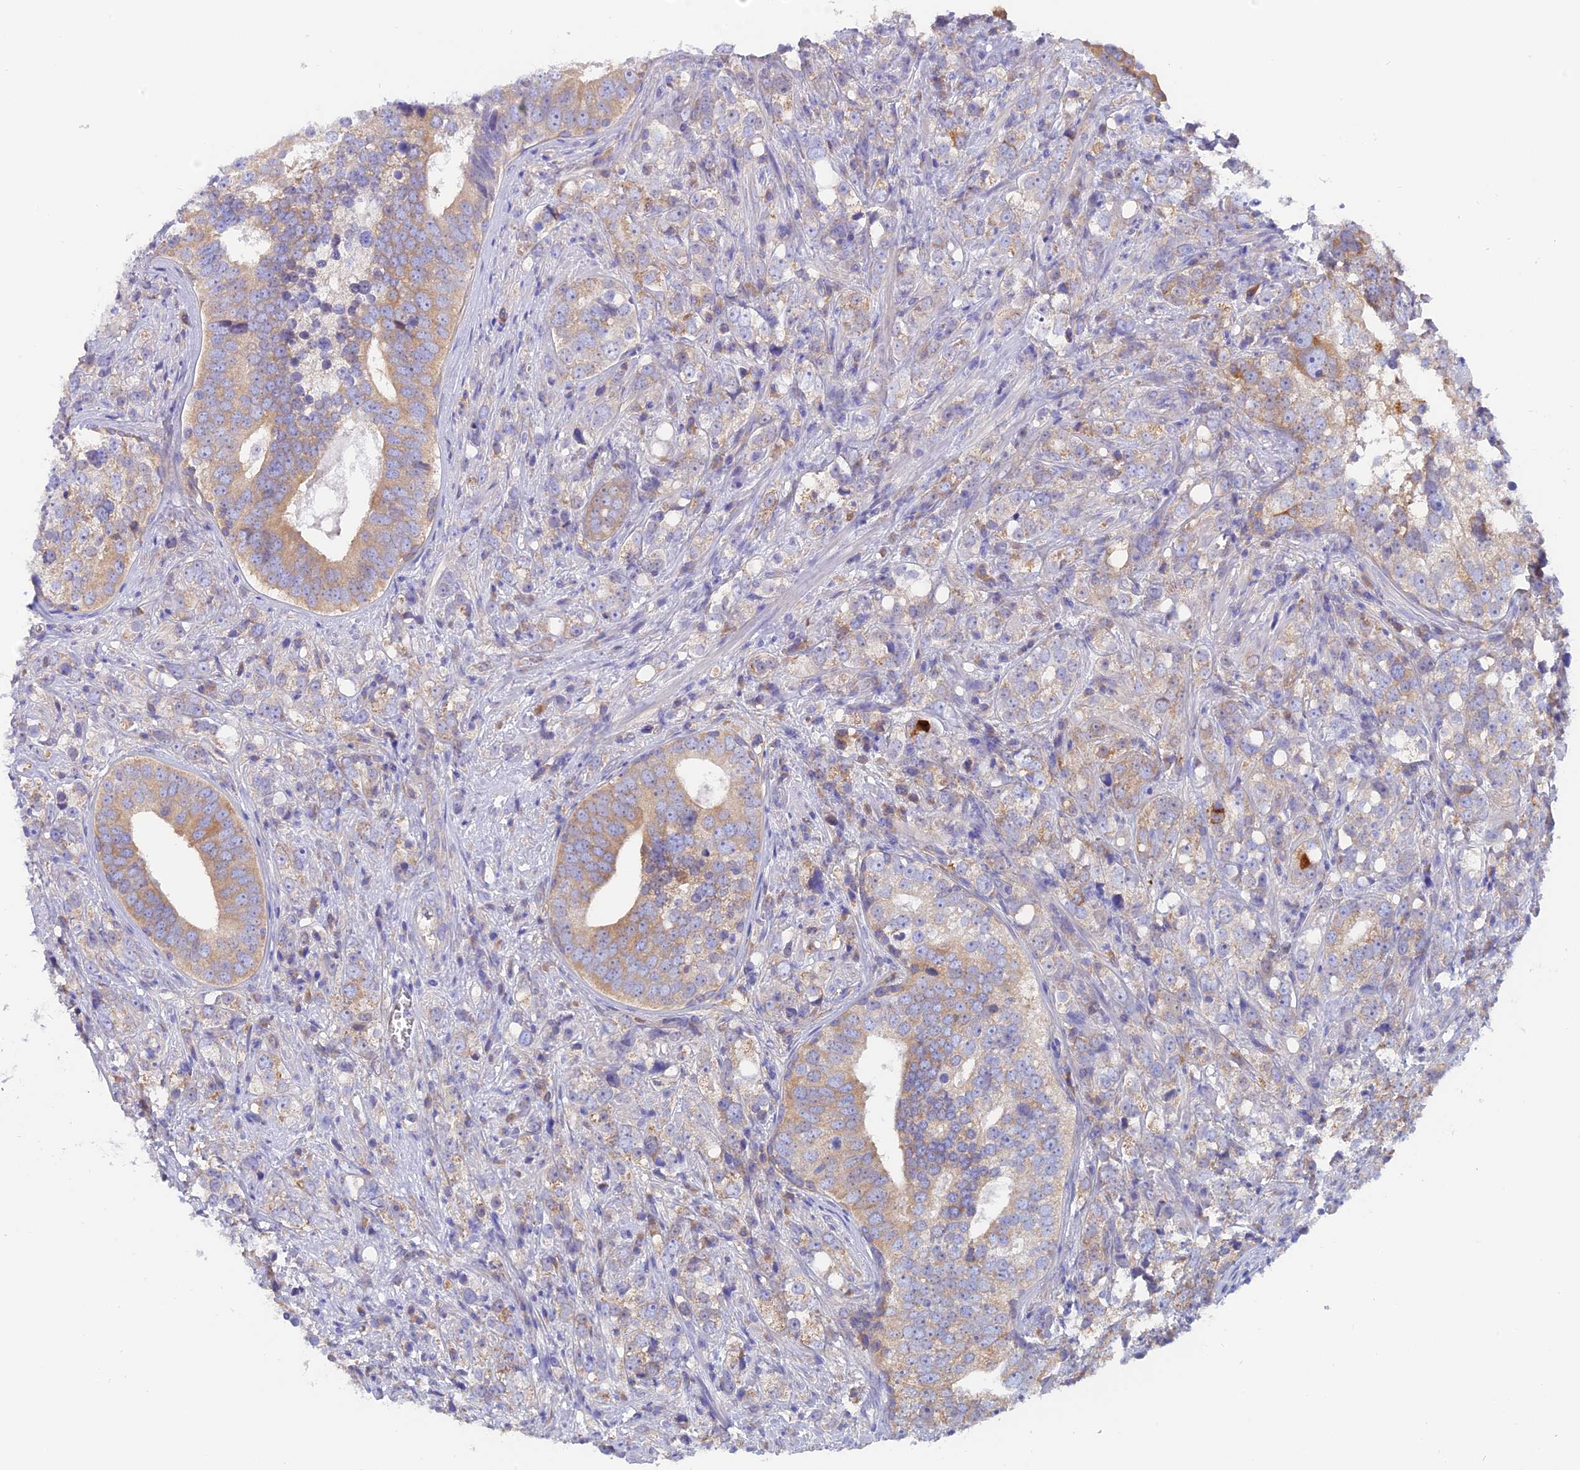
{"staining": {"intensity": "moderate", "quantity": "<25%", "location": "cytoplasmic/membranous"}, "tissue": "prostate cancer", "cell_type": "Tumor cells", "image_type": "cancer", "snomed": [{"axis": "morphology", "description": "Adenocarcinoma, High grade"}, {"axis": "topography", "description": "Prostate"}], "caption": "Immunohistochemistry (IHC) staining of prostate cancer, which reveals low levels of moderate cytoplasmic/membranous positivity in about <25% of tumor cells indicating moderate cytoplasmic/membranous protein positivity. The staining was performed using DAB (brown) for protein detection and nuclei were counterstained in hematoxylin (blue).", "gene": "LZTFL1", "patient": {"sex": "male", "age": 71}}